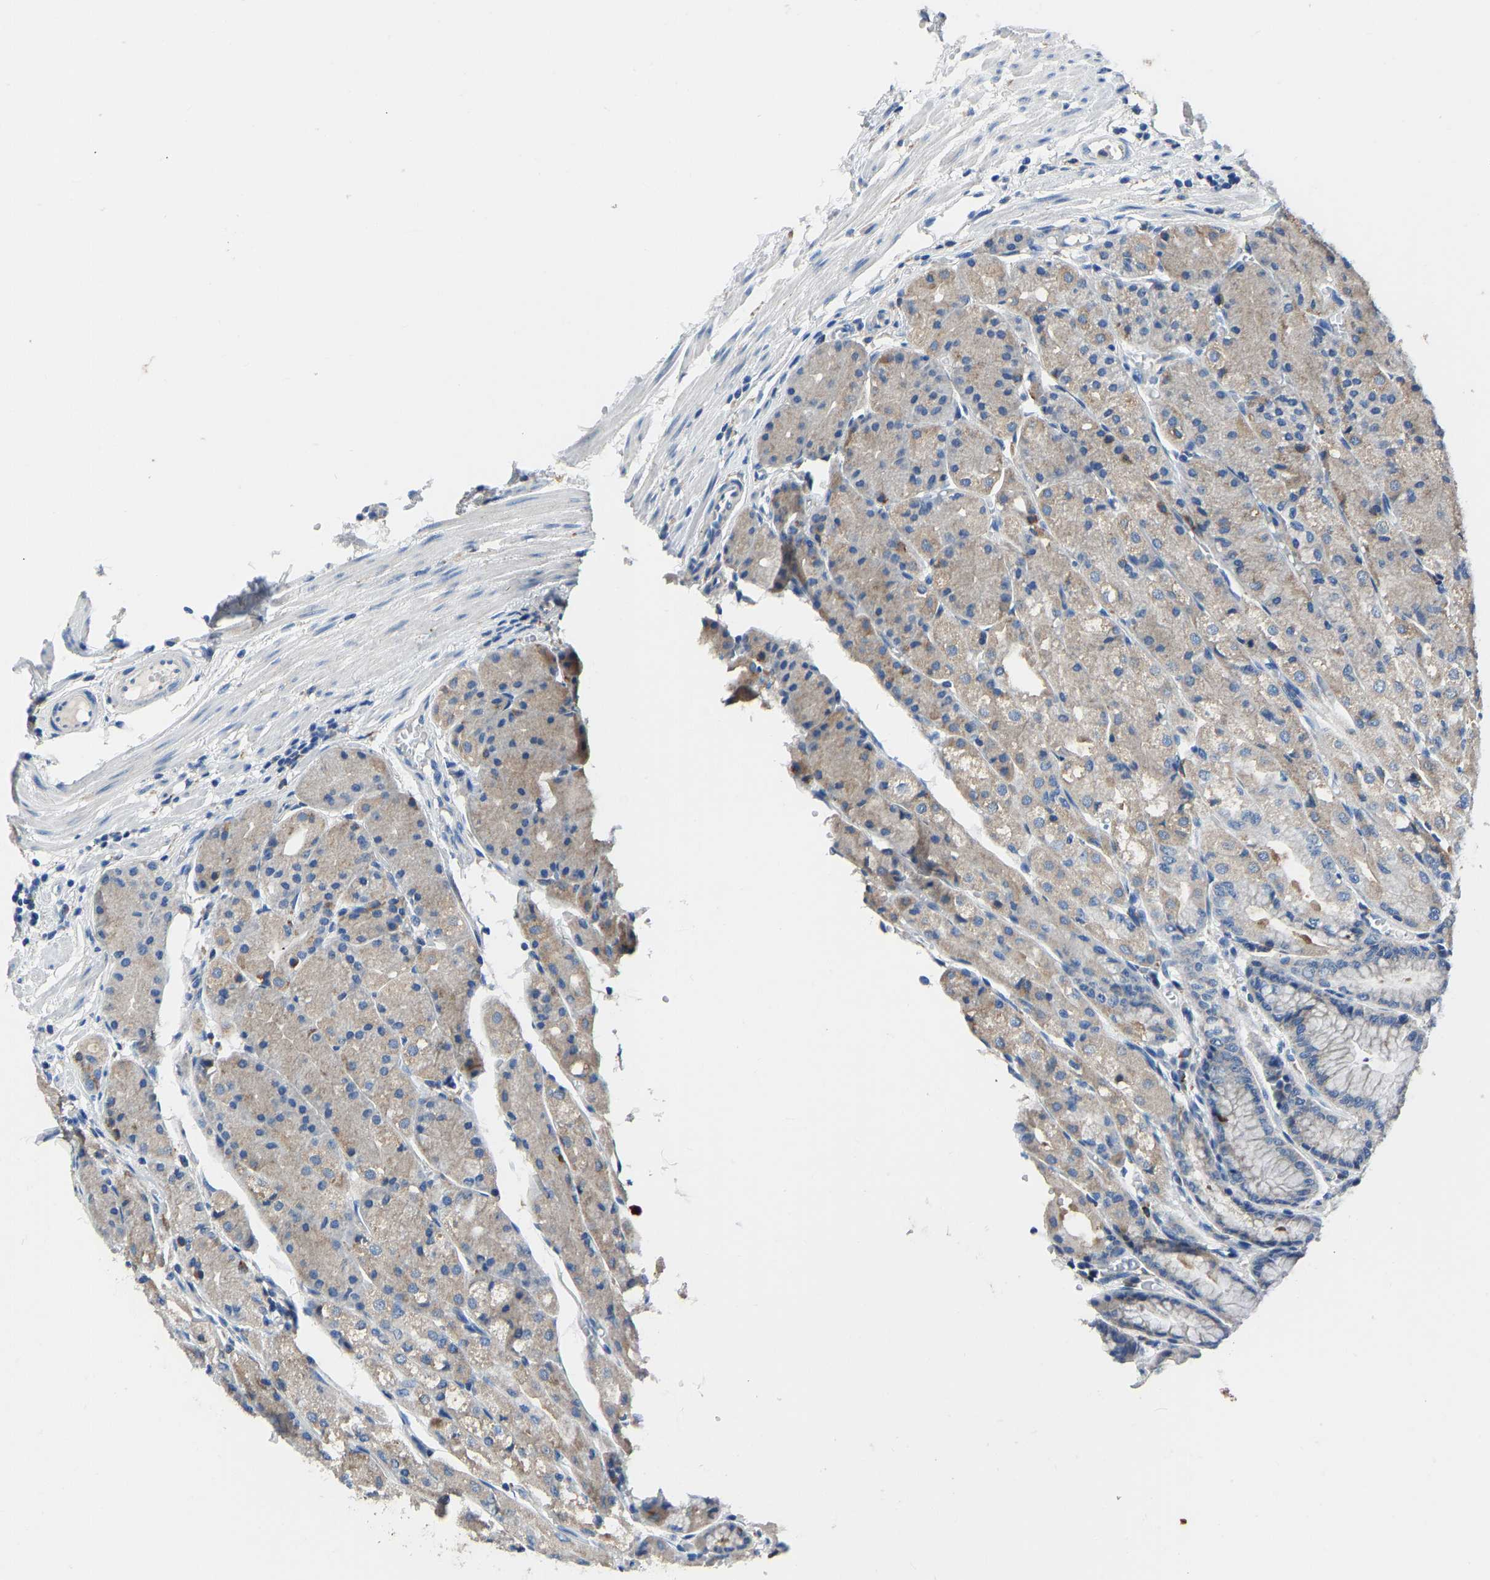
{"staining": {"intensity": "moderate", "quantity": ">75%", "location": "cytoplasmic/membranous"}, "tissue": "stomach", "cell_type": "Glandular cells", "image_type": "normal", "snomed": [{"axis": "morphology", "description": "Normal tissue, NOS"}, {"axis": "topography", "description": "Stomach, upper"}], "caption": "Immunohistochemistry image of unremarkable stomach stained for a protein (brown), which displays medium levels of moderate cytoplasmic/membranous expression in about >75% of glandular cells.", "gene": "ATP6V1E1", "patient": {"sex": "male", "age": 72}}